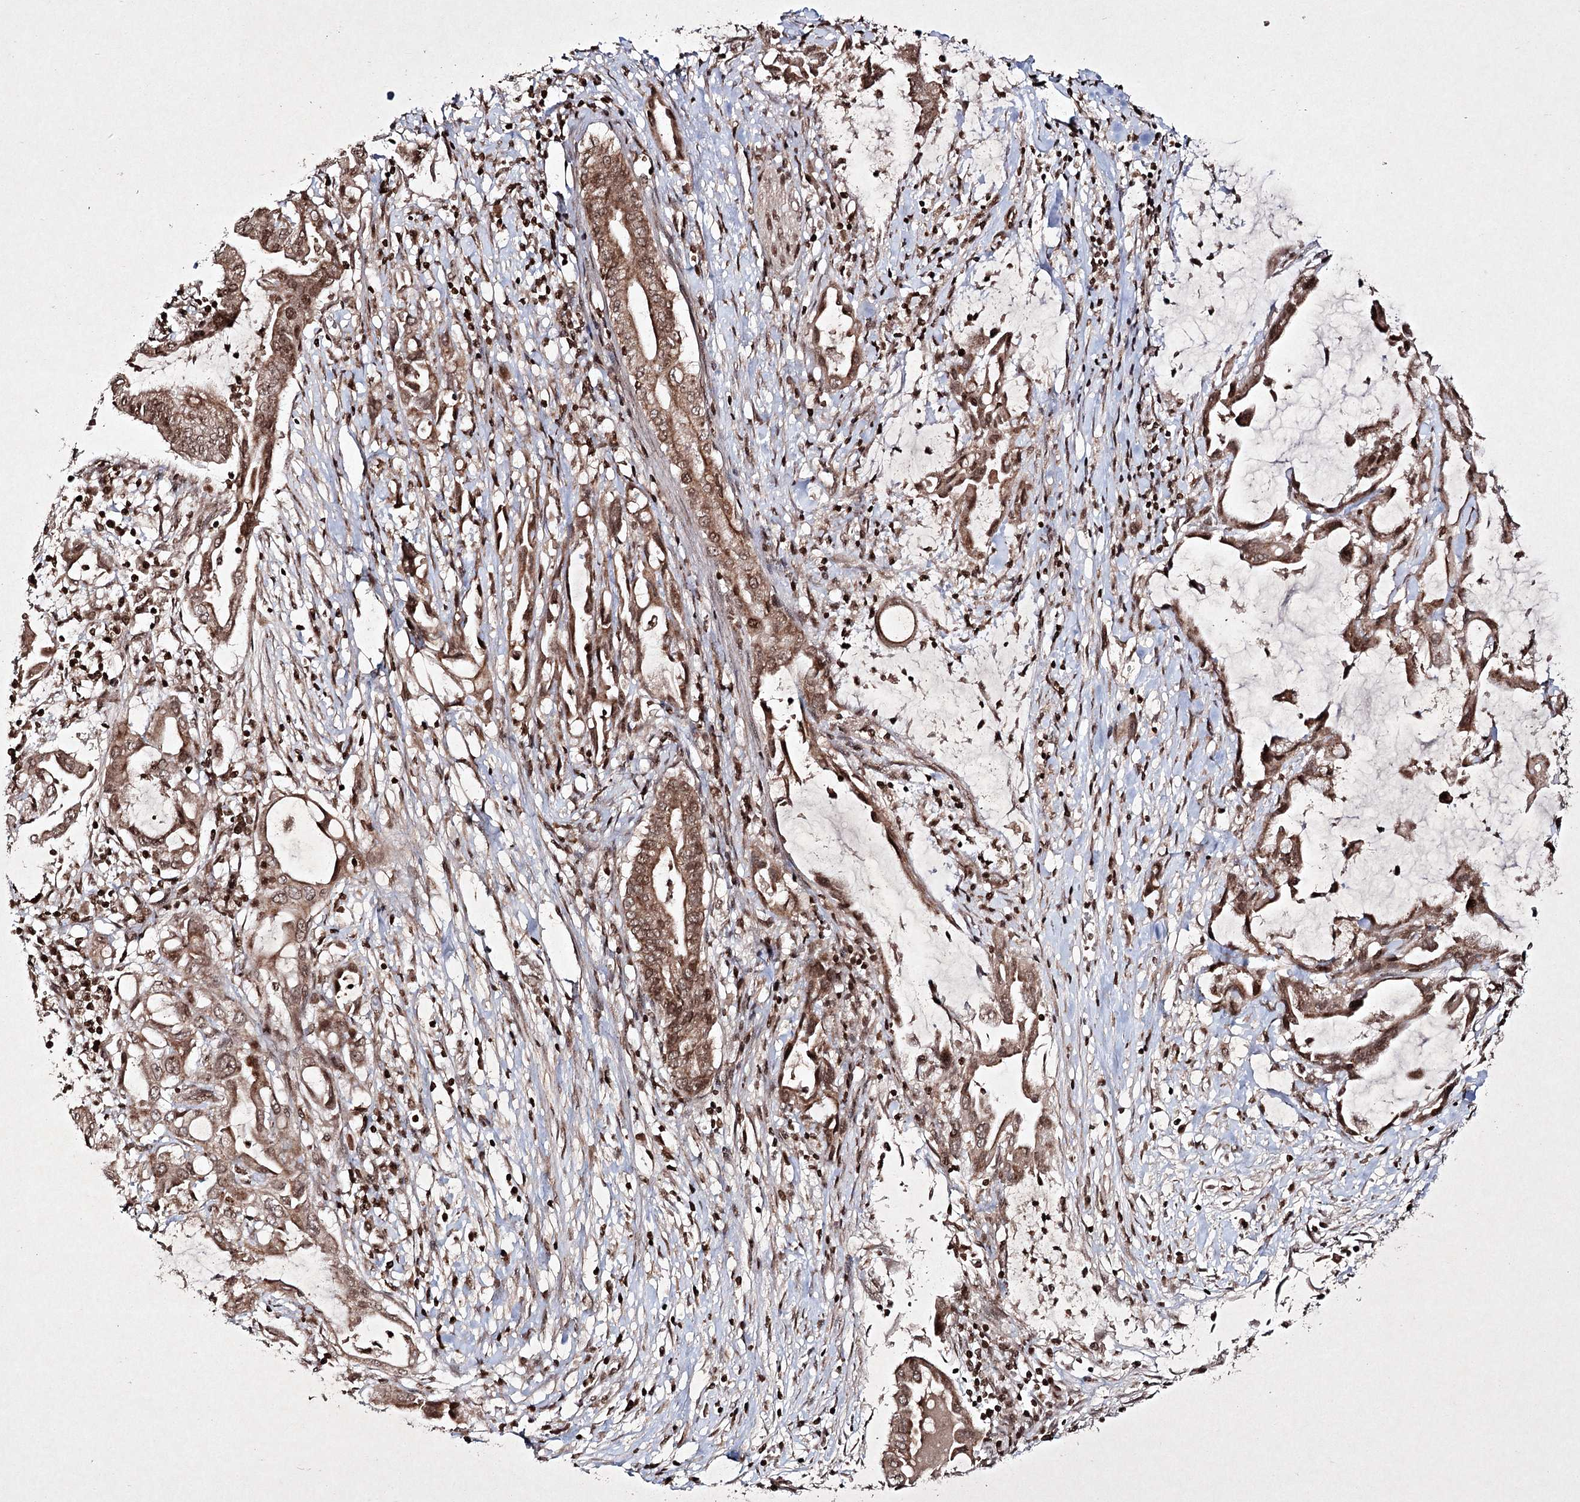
{"staining": {"intensity": "moderate", "quantity": ">75%", "location": "cytoplasmic/membranous,nuclear"}, "tissue": "pancreatic cancer", "cell_type": "Tumor cells", "image_type": "cancer", "snomed": [{"axis": "morphology", "description": "Adenocarcinoma, NOS"}, {"axis": "topography", "description": "Pancreas"}], "caption": "Pancreatic cancer (adenocarcinoma) stained with DAB (3,3'-diaminobenzidine) IHC exhibits medium levels of moderate cytoplasmic/membranous and nuclear expression in approximately >75% of tumor cells.", "gene": "CARM1", "patient": {"sex": "female", "age": 57}}